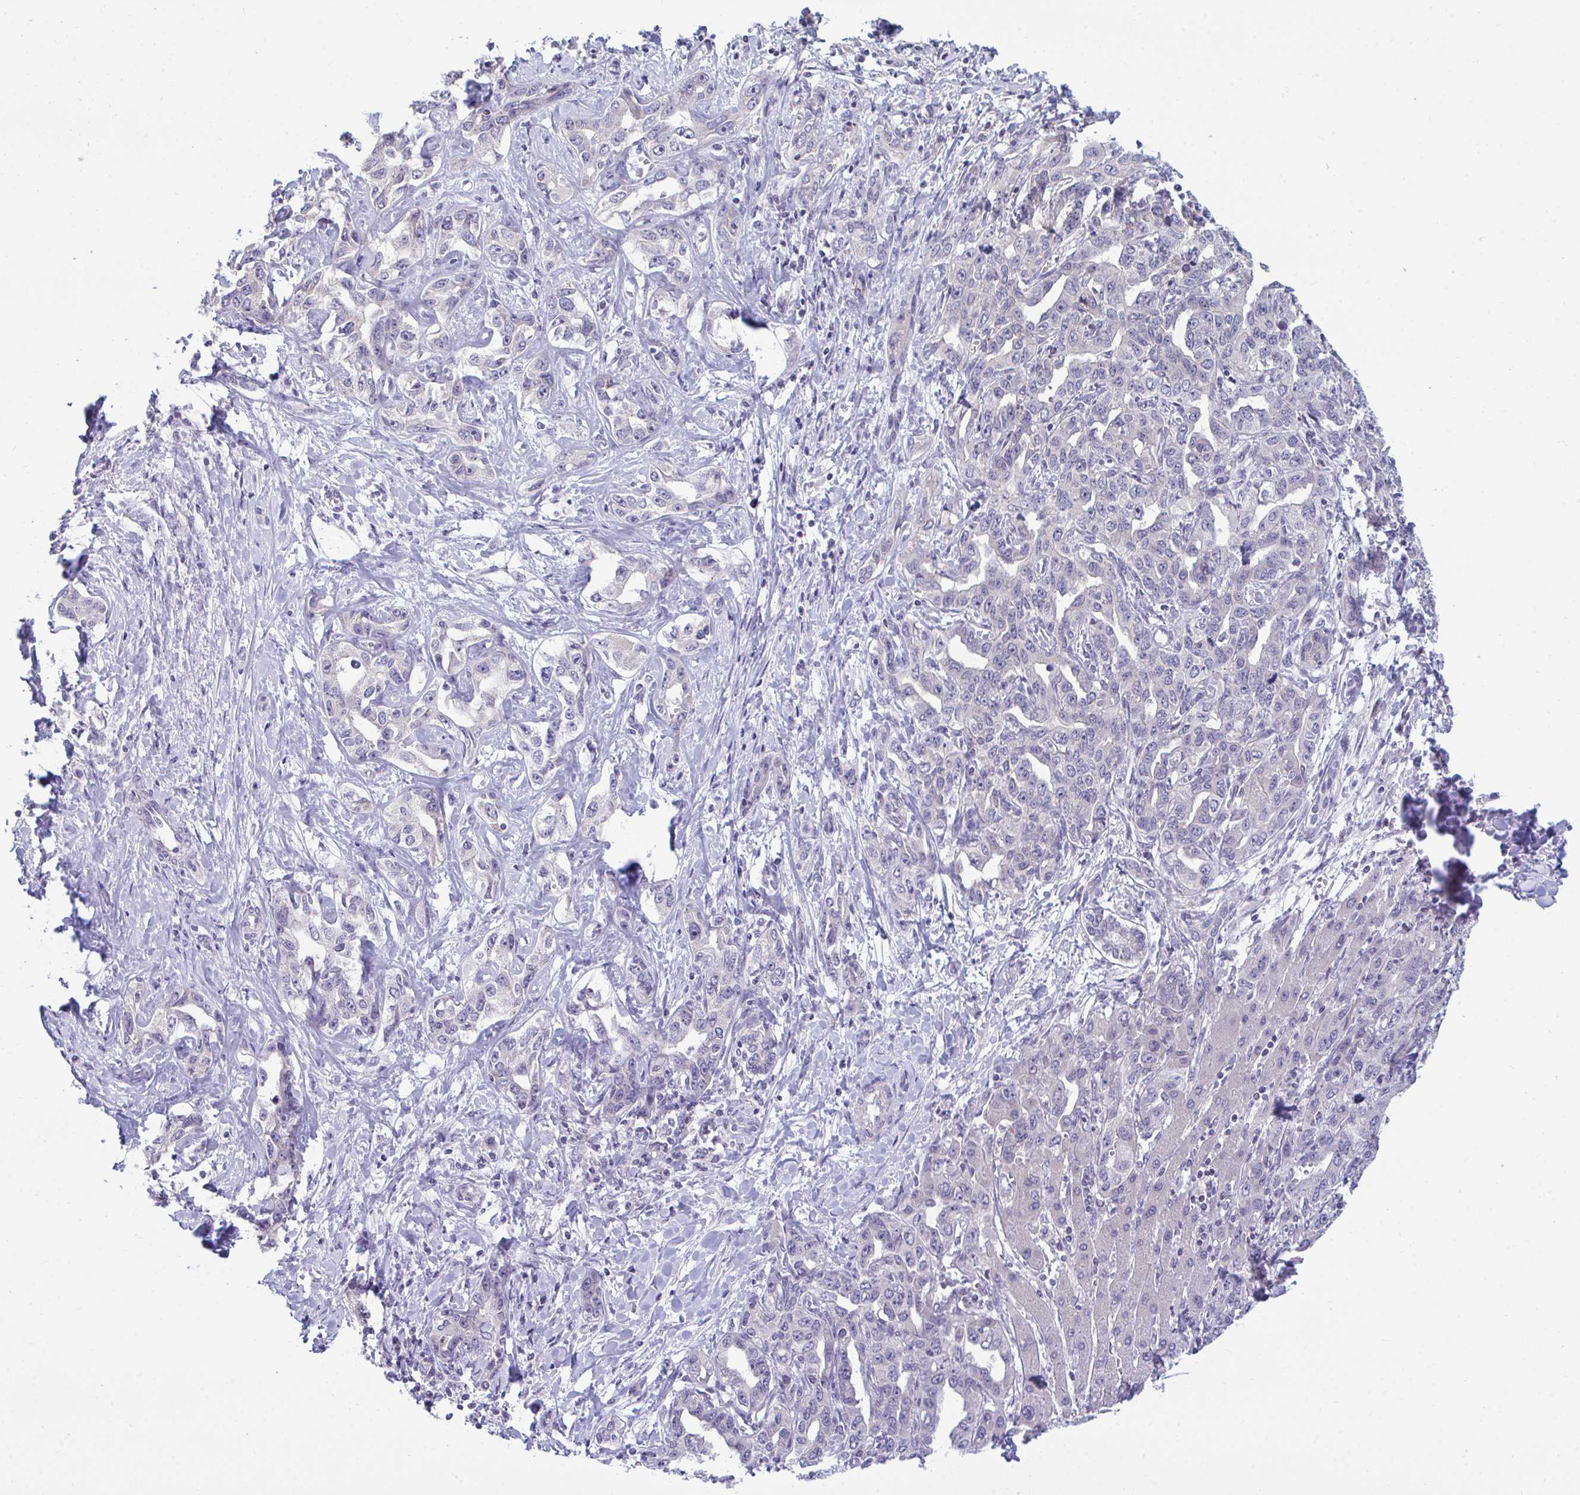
{"staining": {"intensity": "negative", "quantity": "none", "location": "none"}, "tissue": "liver cancer", "cell_type": "Tumor cells", "image_type": "cancer", "snomed": [{"axis": "morphology", "description": "Cholangiocarcinoma"}, {"axis": "topography", "description": "Liver"}], "caption": "Tumor cells show no significant positivity in liver cholangiocarcinoma. (Stains: DAB immunohistochemistry with hematoxylin counter stain, Microscopy: brightfield microscopy at high magnification).", "gene": "PIGK", "patient": {"sex": "male", "age": 59}}